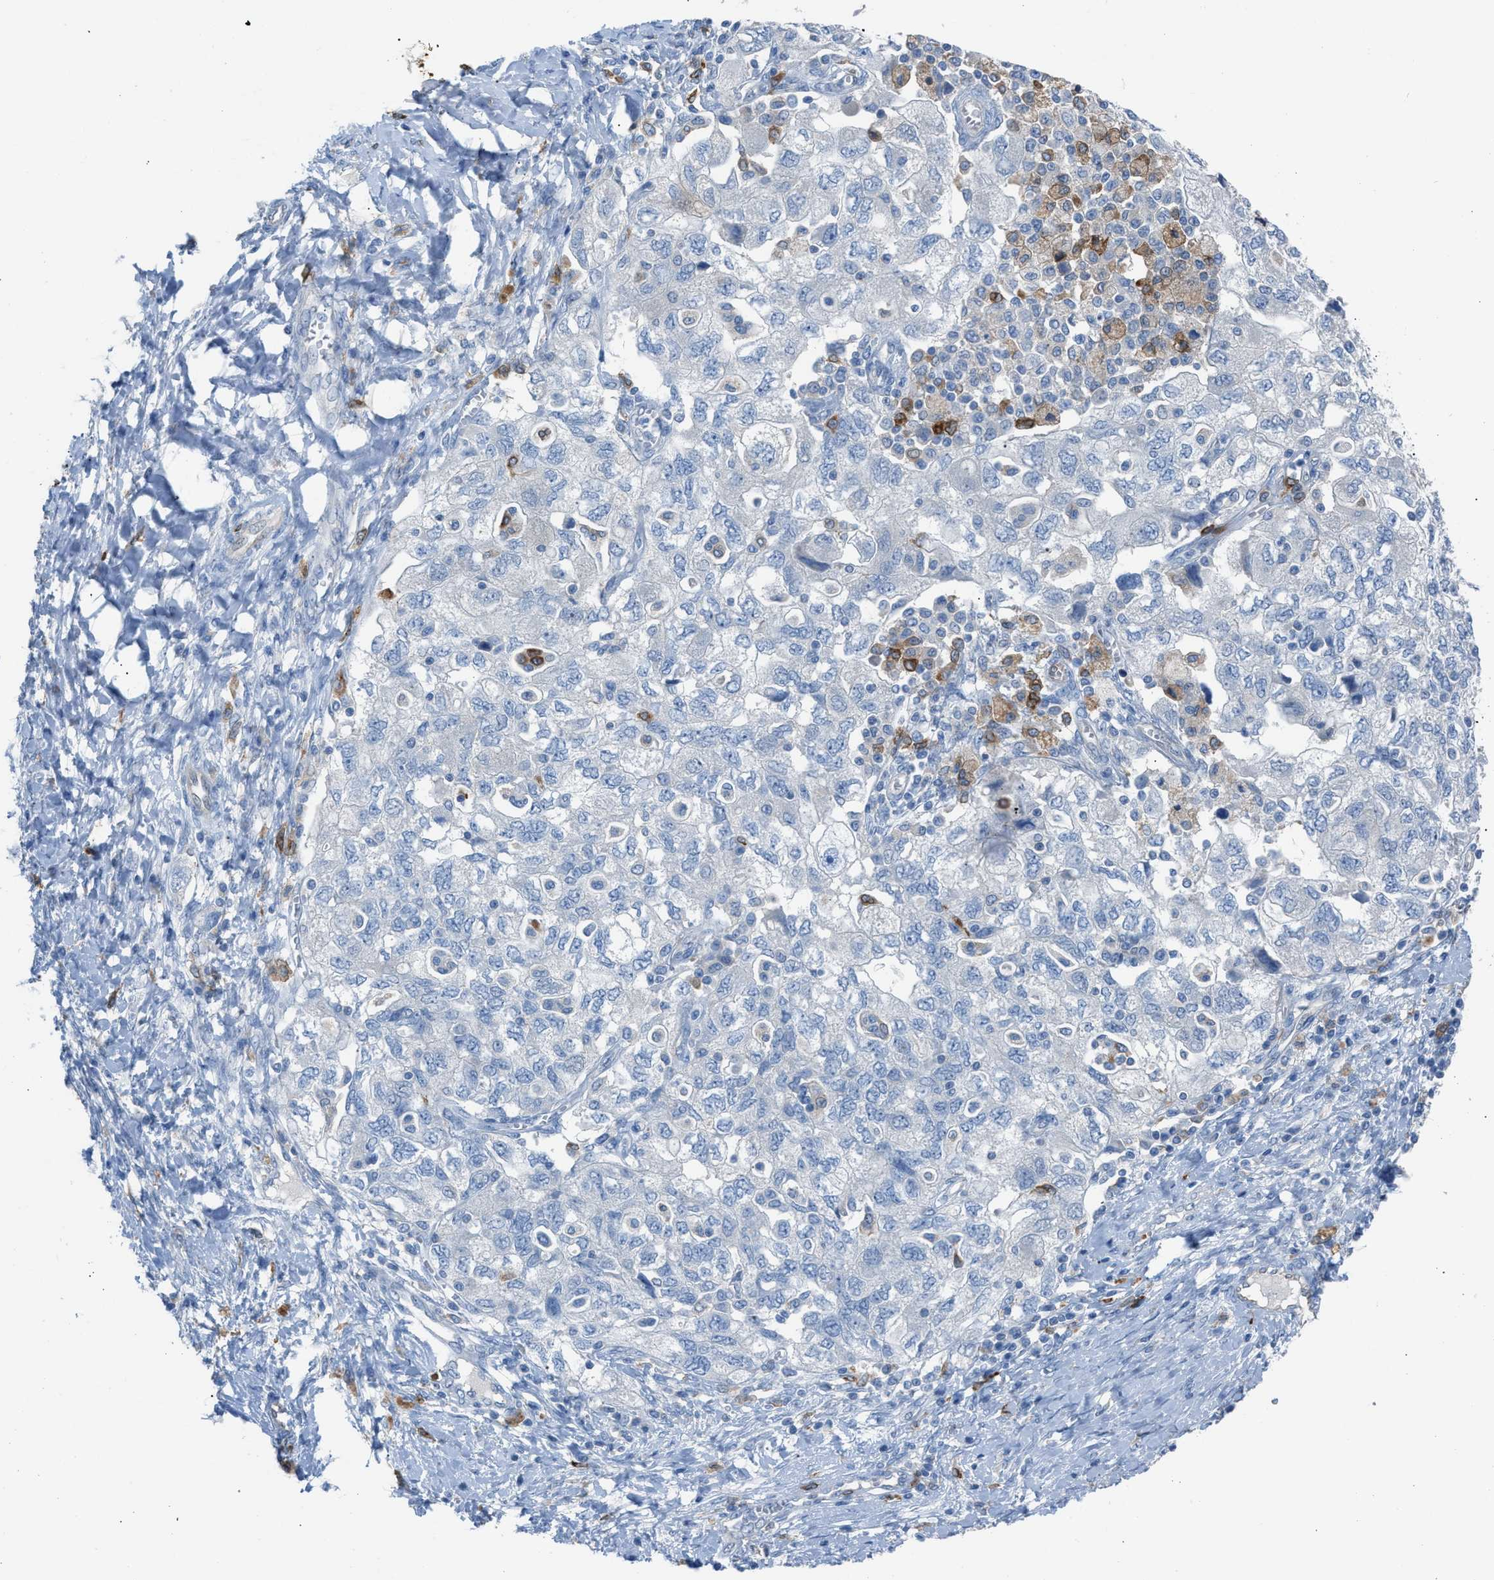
{"staining": {"intensity": "negative", "quantity": "none", "location": "none"}, "tissue": "ovarian cancer", "cell_type": "Tumor cells", "image_type": "cancer", "snomed": [{"axis": "morphology", "description": "Carcinoma, NOS"}, {"axis": "morphology", "description": "Cystadenocarcinoma, serous, NOS"}, {"axis": "topography", "description": "Ovary"}], "caption": "Immunohistochemistry (IHC) of ovarian serous cystadenocarcinoma reveals no expression in tumor cells. (DAB immunohistochemistry, high magnification).", "gene": "CLEC10A", "patient": {"sex": "female", "age": 69}}